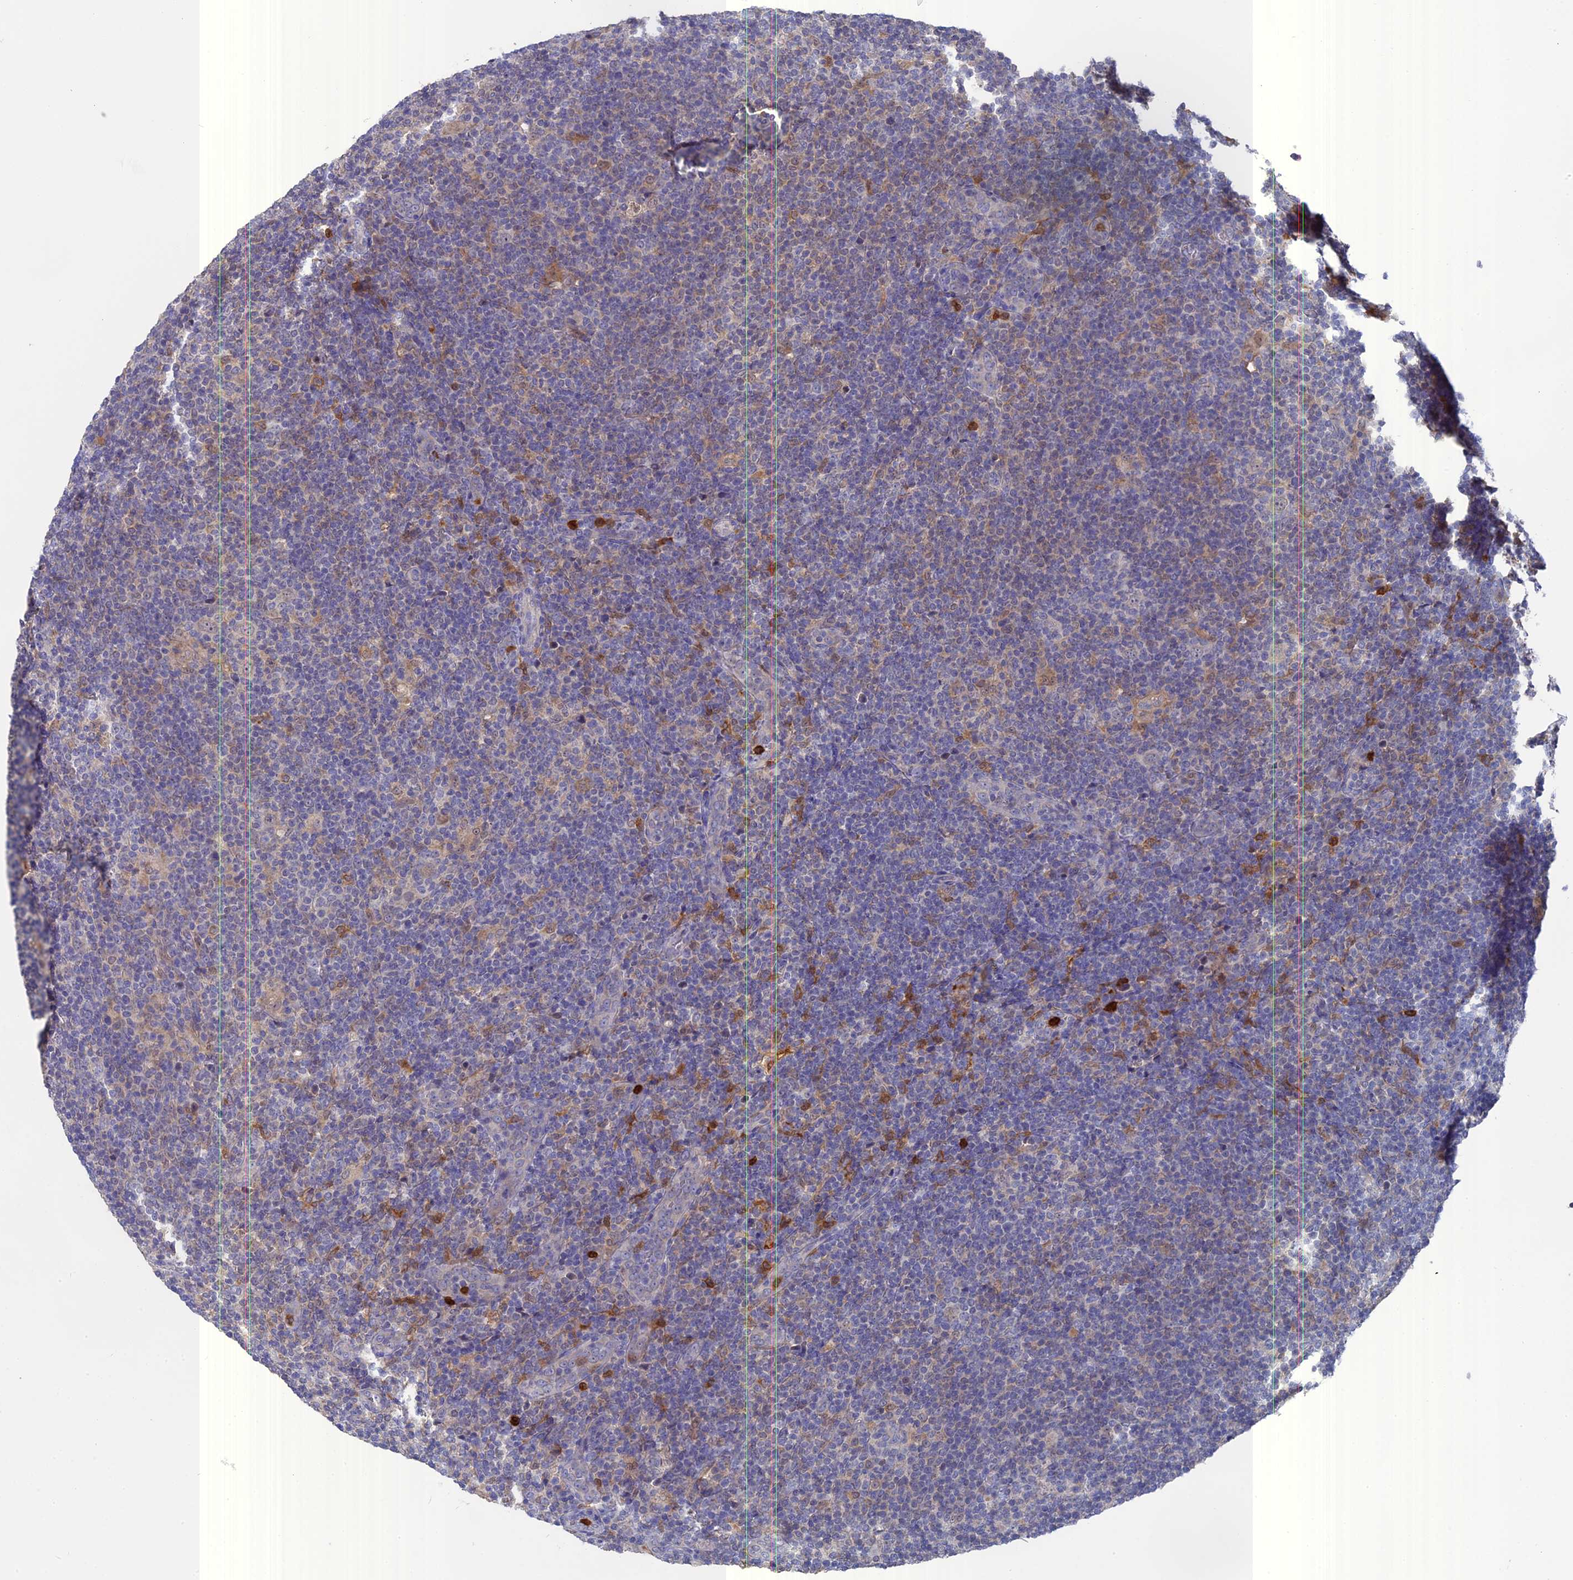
{"staining": {"intensity": "negative", "quantity": "none", "location": "none"}, "tissue": "lymphoma", "cell_type": "Tumor cells", "image_type": "cancer", "snomed": [{"axis": "morphology", "description": "Hodgkin's disease, NOS"}, {"axis": "topography", "description": "Lymph node"}], "caption": "IHC of Hodgkin's disease demonstrates no staining in tumor cells. (Stains: DAB immunohistochemistry with hematoxylin counter stain, Microscopy: brightfield microscopy at high magnification).", "gene": "NCF4", "patient": {"sex": "female", "age": 57}}